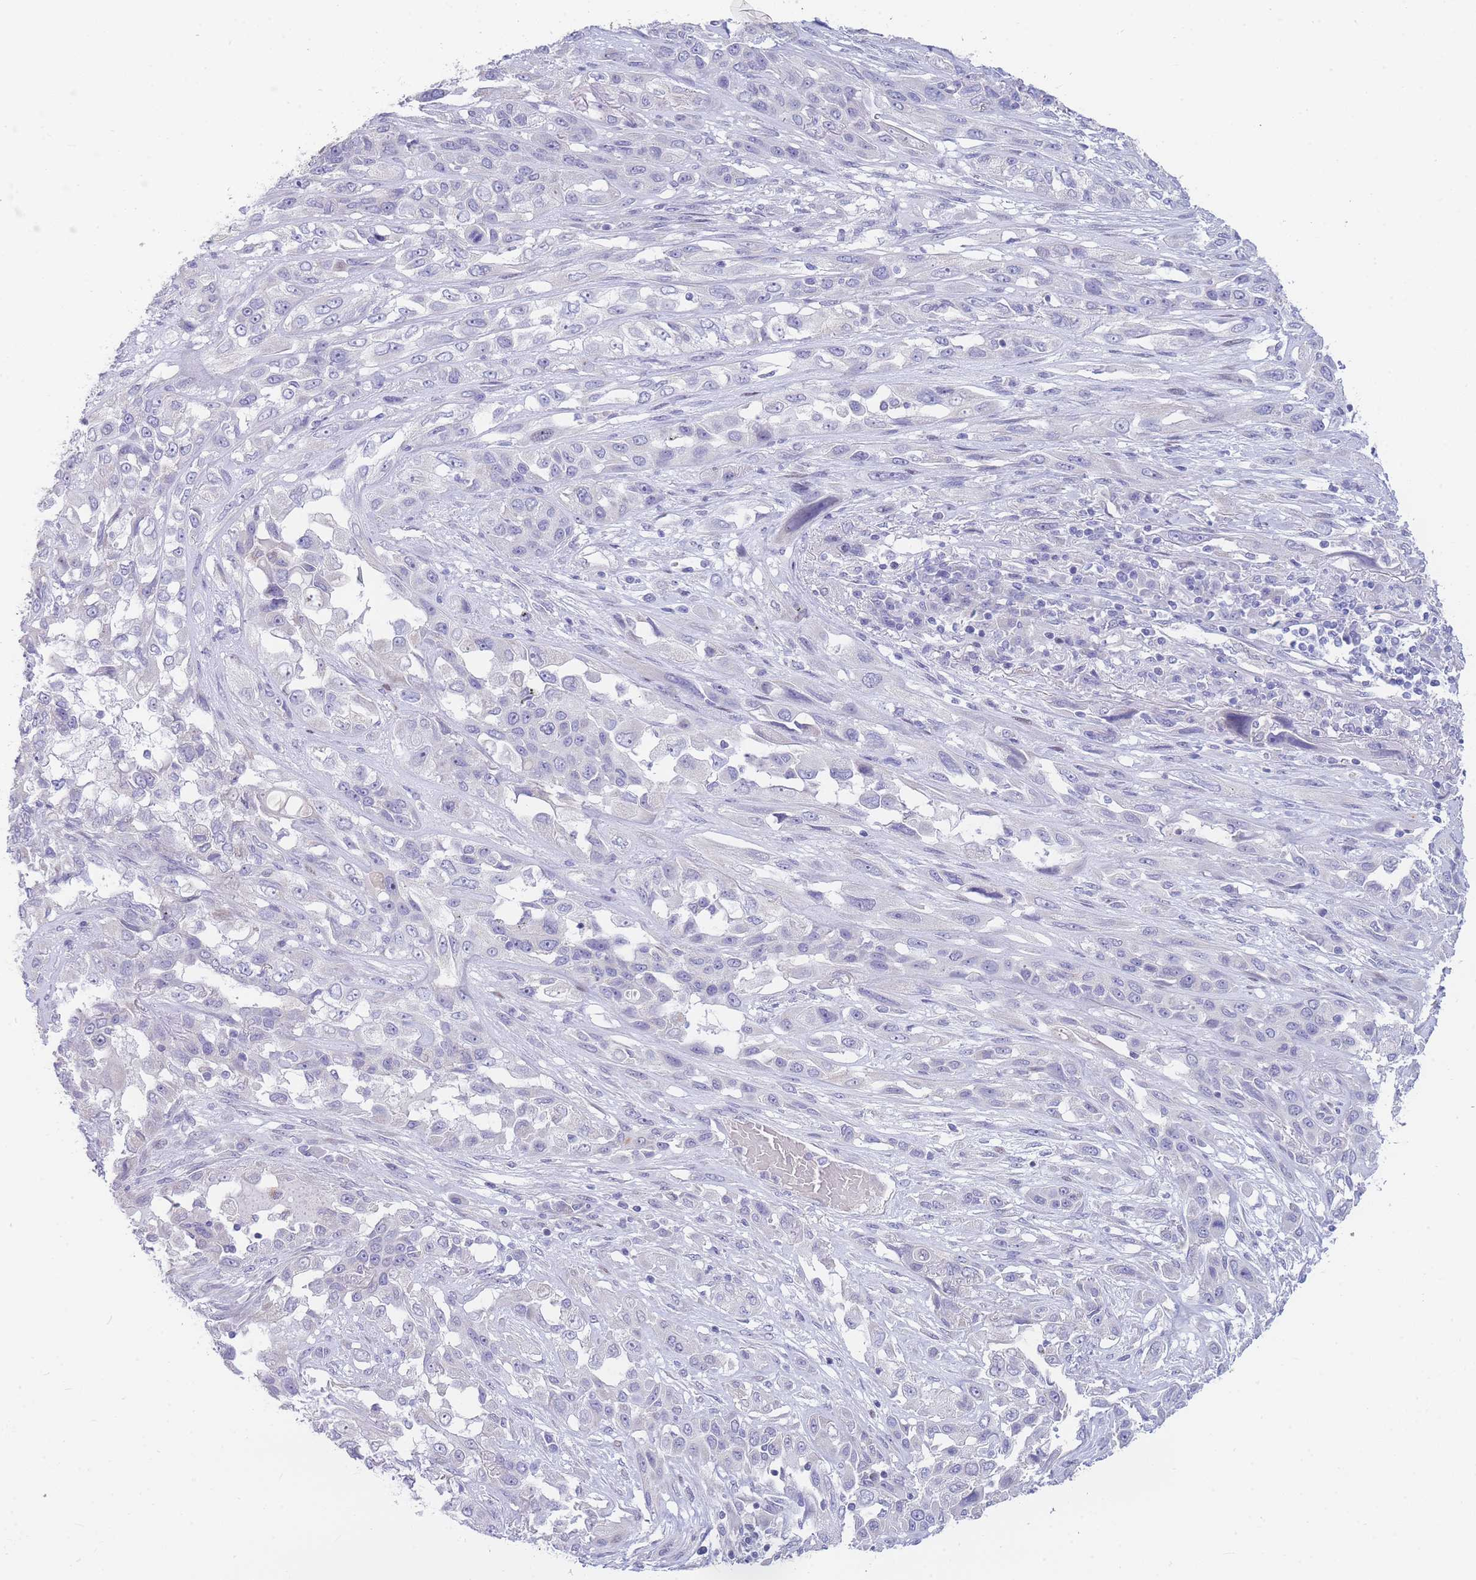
{"staining": {"intensity": "negative", "quantity": "none", "location": "none"}, "tissue": "lung cancer", "cell_type": "Tumor cells", "image_type": "cancer", "snomed": [{"axis": "morphology", "description": "Squamous cell carcinoma, NOS"}, {"axis": "topography", "description": "Lung"}], "caption": "Immunohistochemistry of squamous cell carcinoma (lung) exhibits no positivity in tumor cells.", "gene": "SHCBP1", "patient": {"sex": "female", "age": 70}}